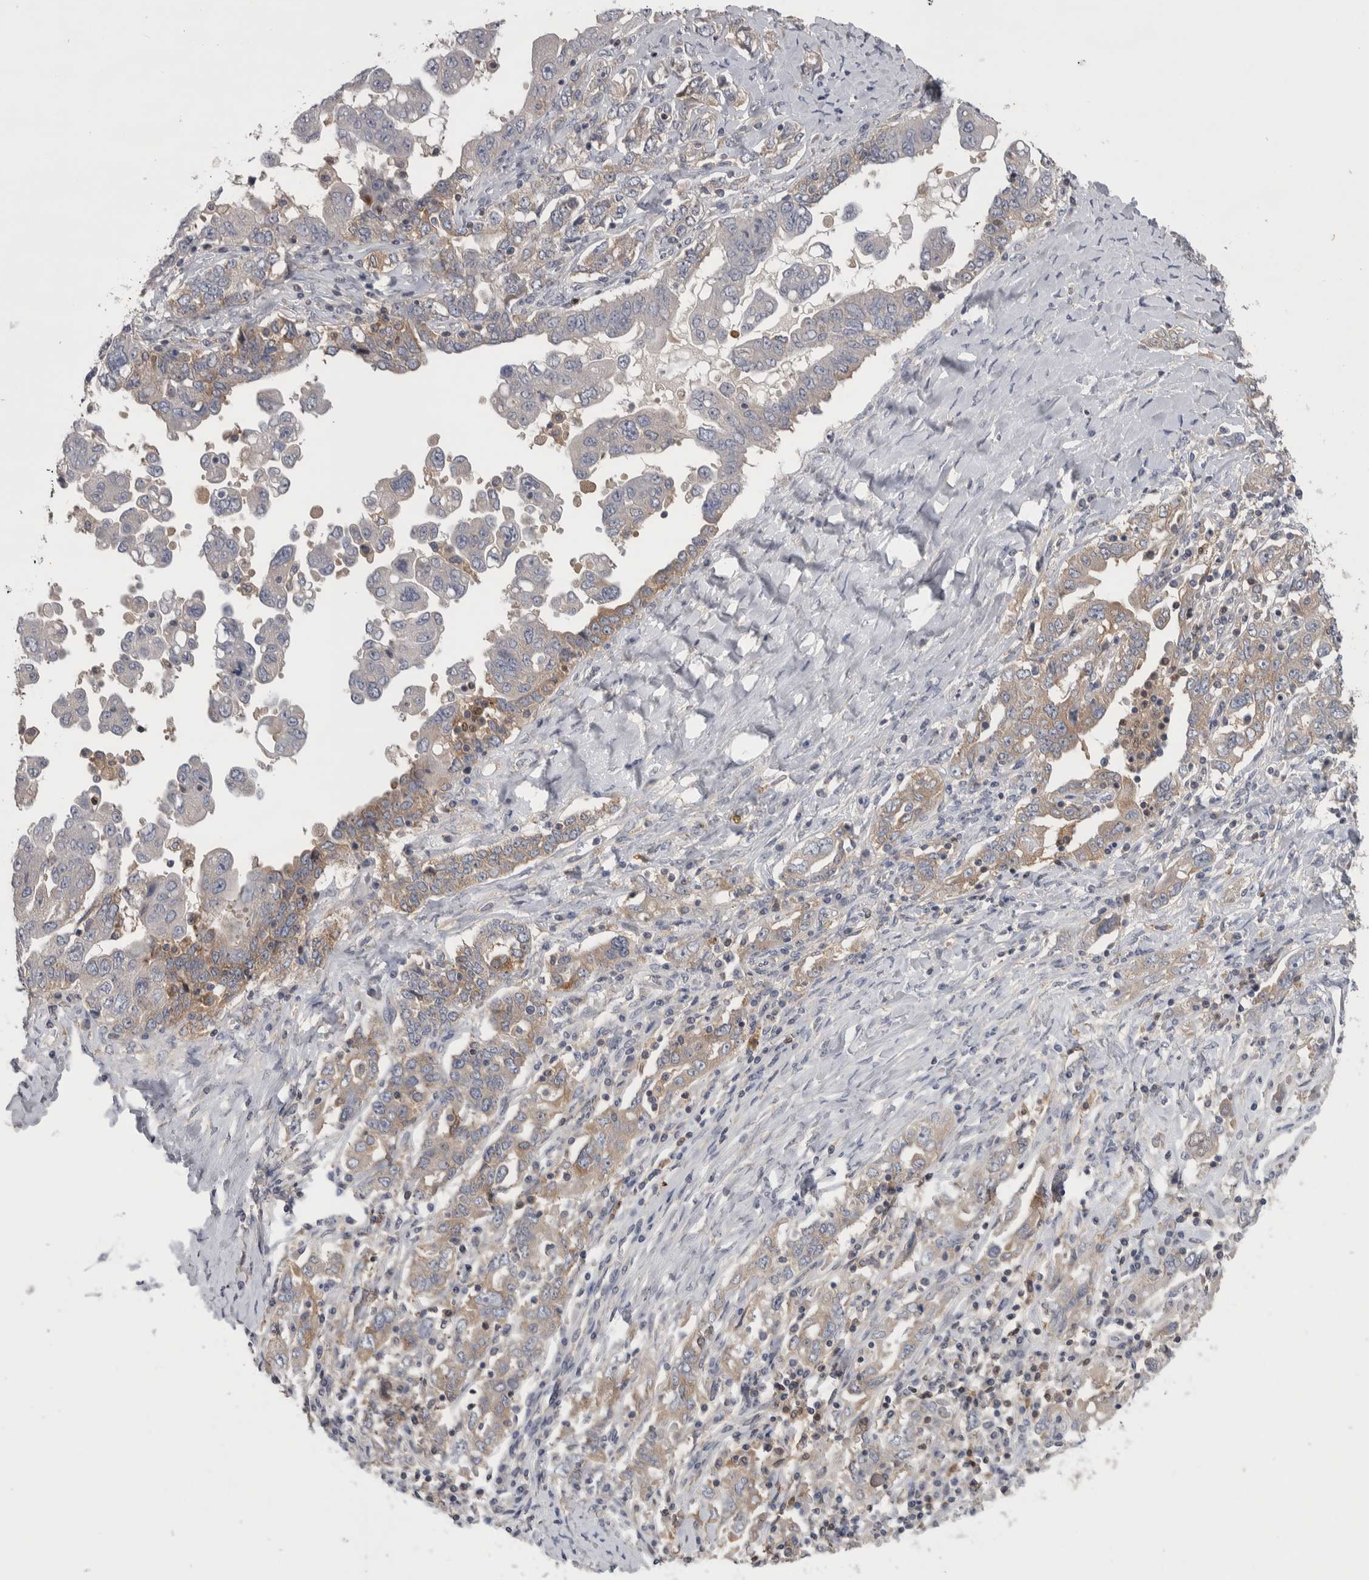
{"staining": {"intensity": "moderate", "quantity": "<25%", "location": "cytoplasmic/membranous"}, "tissue": "ovarian cancer", "cell_type": "Tumor cells", "image_type": "cancer", "snomed": [{"axis": "morphology", "description": "Carcinoma, endometroid"}, {"axis": "topography", "description": "Ovary"}], "caption": "This image reveals immunohistochemistry staining of human ovarian endometroid carcinoma, with low moderate cytoplasmic/membranous staining in approximately <25% of tumor cells.", "gene": "NFKB2", "patient": {"sex": "female", "age": 62}}